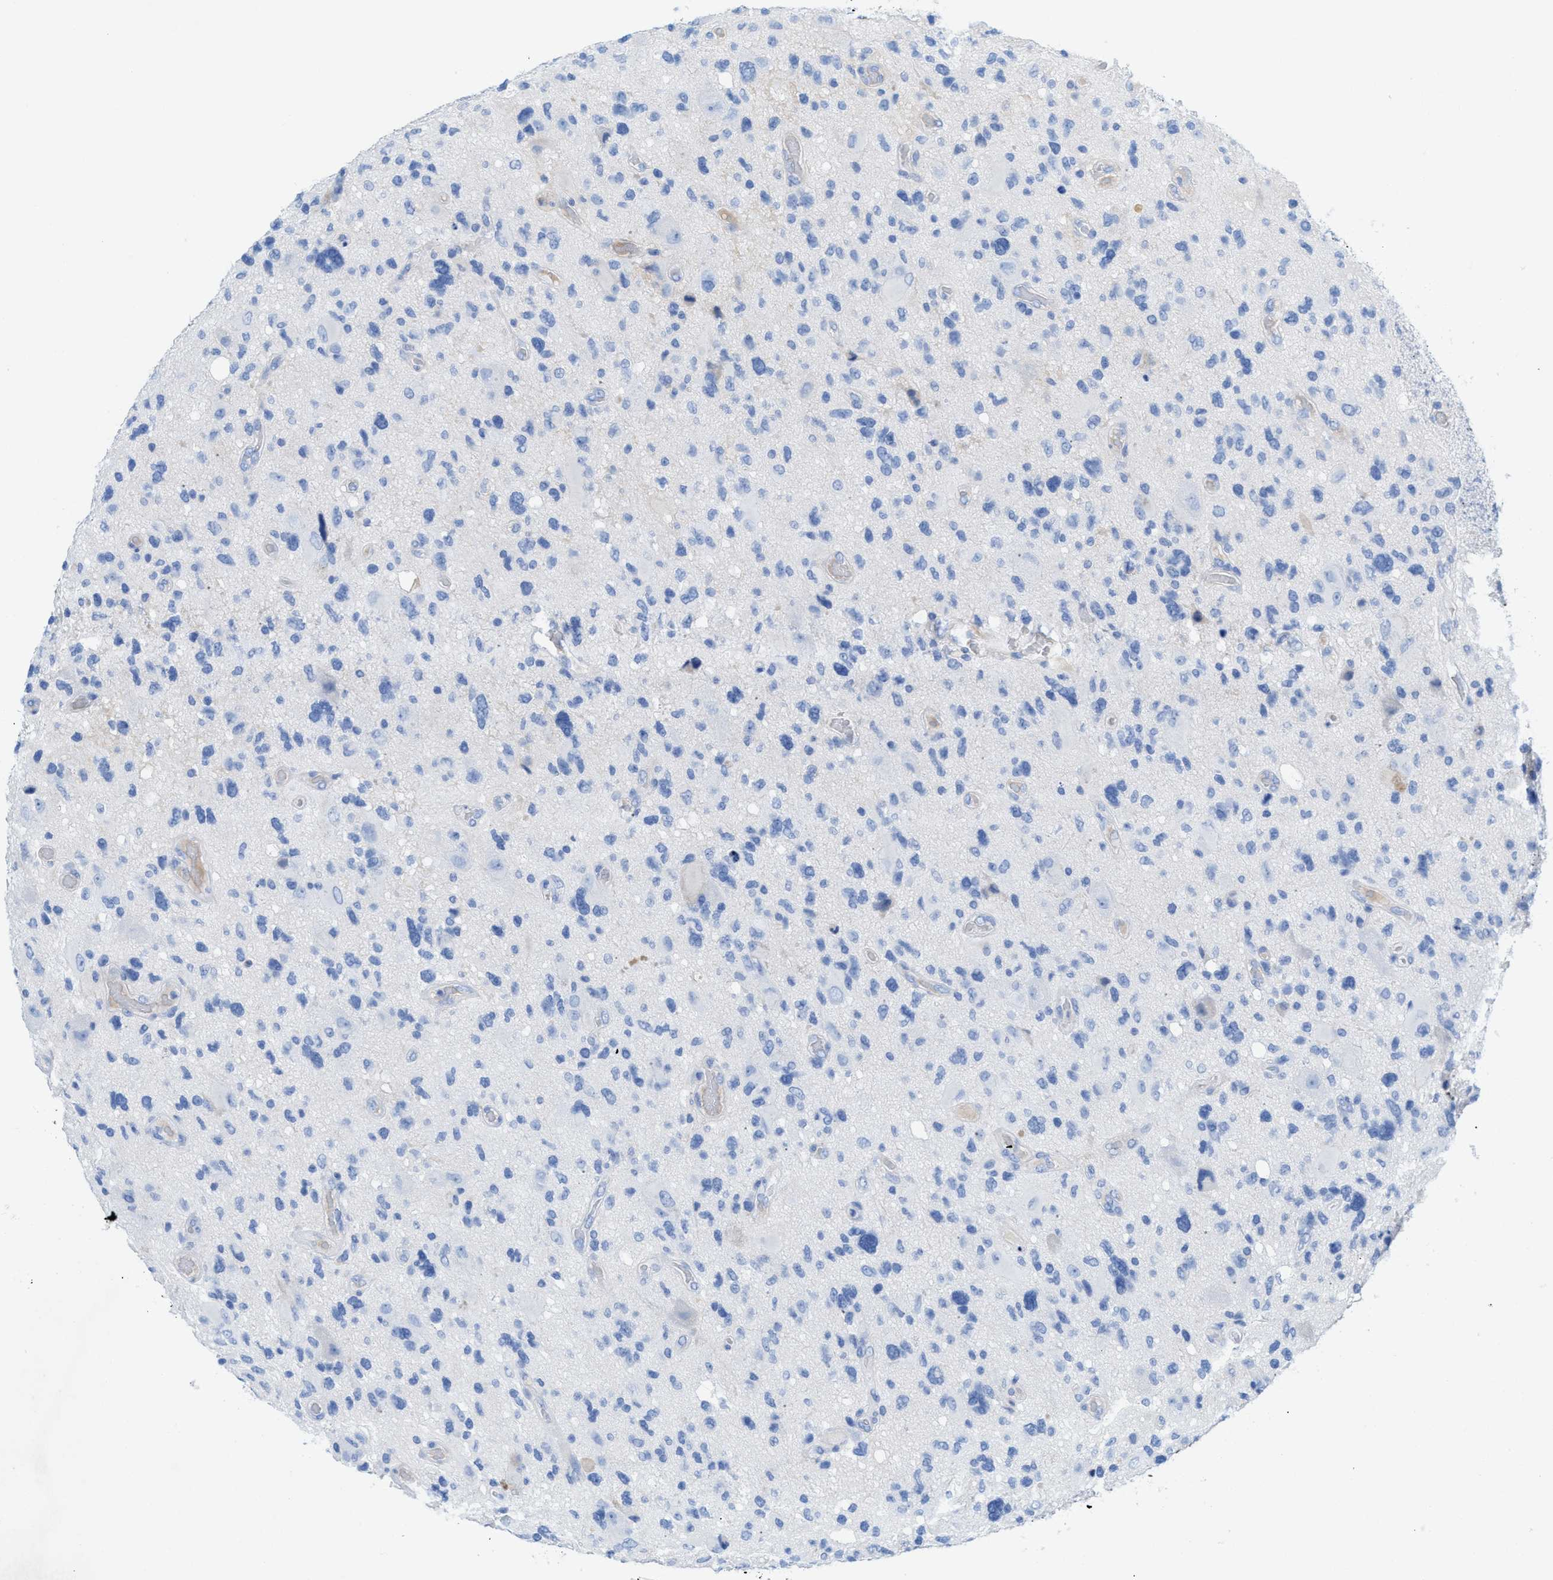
{"staining": {"intensity": "negative", "quantity": "none", "location": "none"}, "tissue": "glioma", "cell_type": "Tumor cells", "image_type": "cancer", "snomed": [{"axis": "morphology", "description": "Glioma, malignant, High grade"}, {"axis": "topography", "description": "Brain"}], "caption": "IHC image of high-grade glioma (malignant) stained for a protein (brown), which demonstrates no staining in tumor cells. The staining was performed using DAB (3,3'-diaminobenzidine) to visualize the protein expression in brown, while the nuclei were stained in blue with hematoxylin (Magnification: 20x).", "gene": "ANKFN1", "patient": {"sex": "male", "age": 33}}